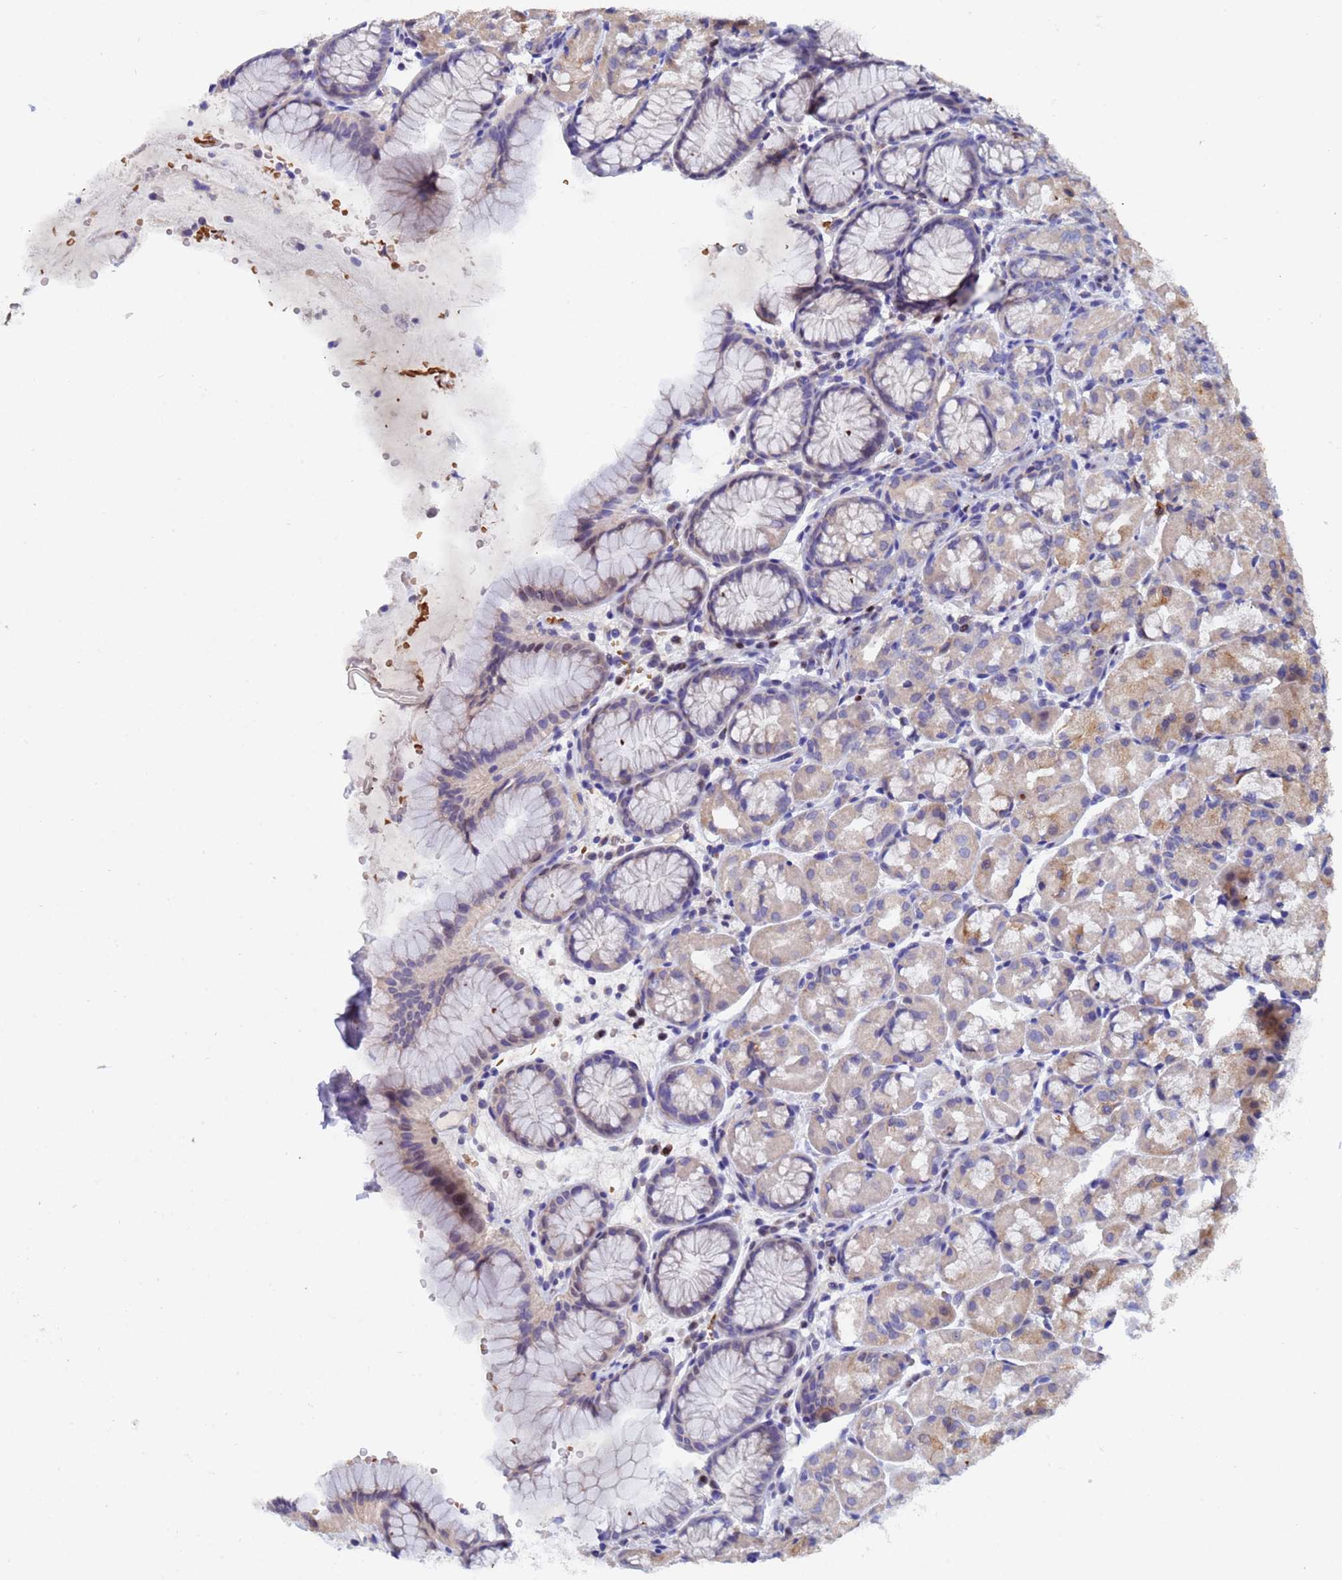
{"staining": {"intensity": "moderate", "quantity": "<25%", "location": "cytoplasmic/membranous"}, "tissue": "stomach", "cell_type": "Glandular cells", "image_type": "normal", "snomed": [{"axis": "morphology", "description": "Normal tissue, NOS"}, {"axis": "topography", "description": "Stomach, upper"}], "caption": "A photomicrograph of stomach stained for a protein demonstrates moderate cytoplasmic/membranous brown staining in glandular cells.", "gene": "IHO1", "patient": {"sex": "male", "age": 47}}